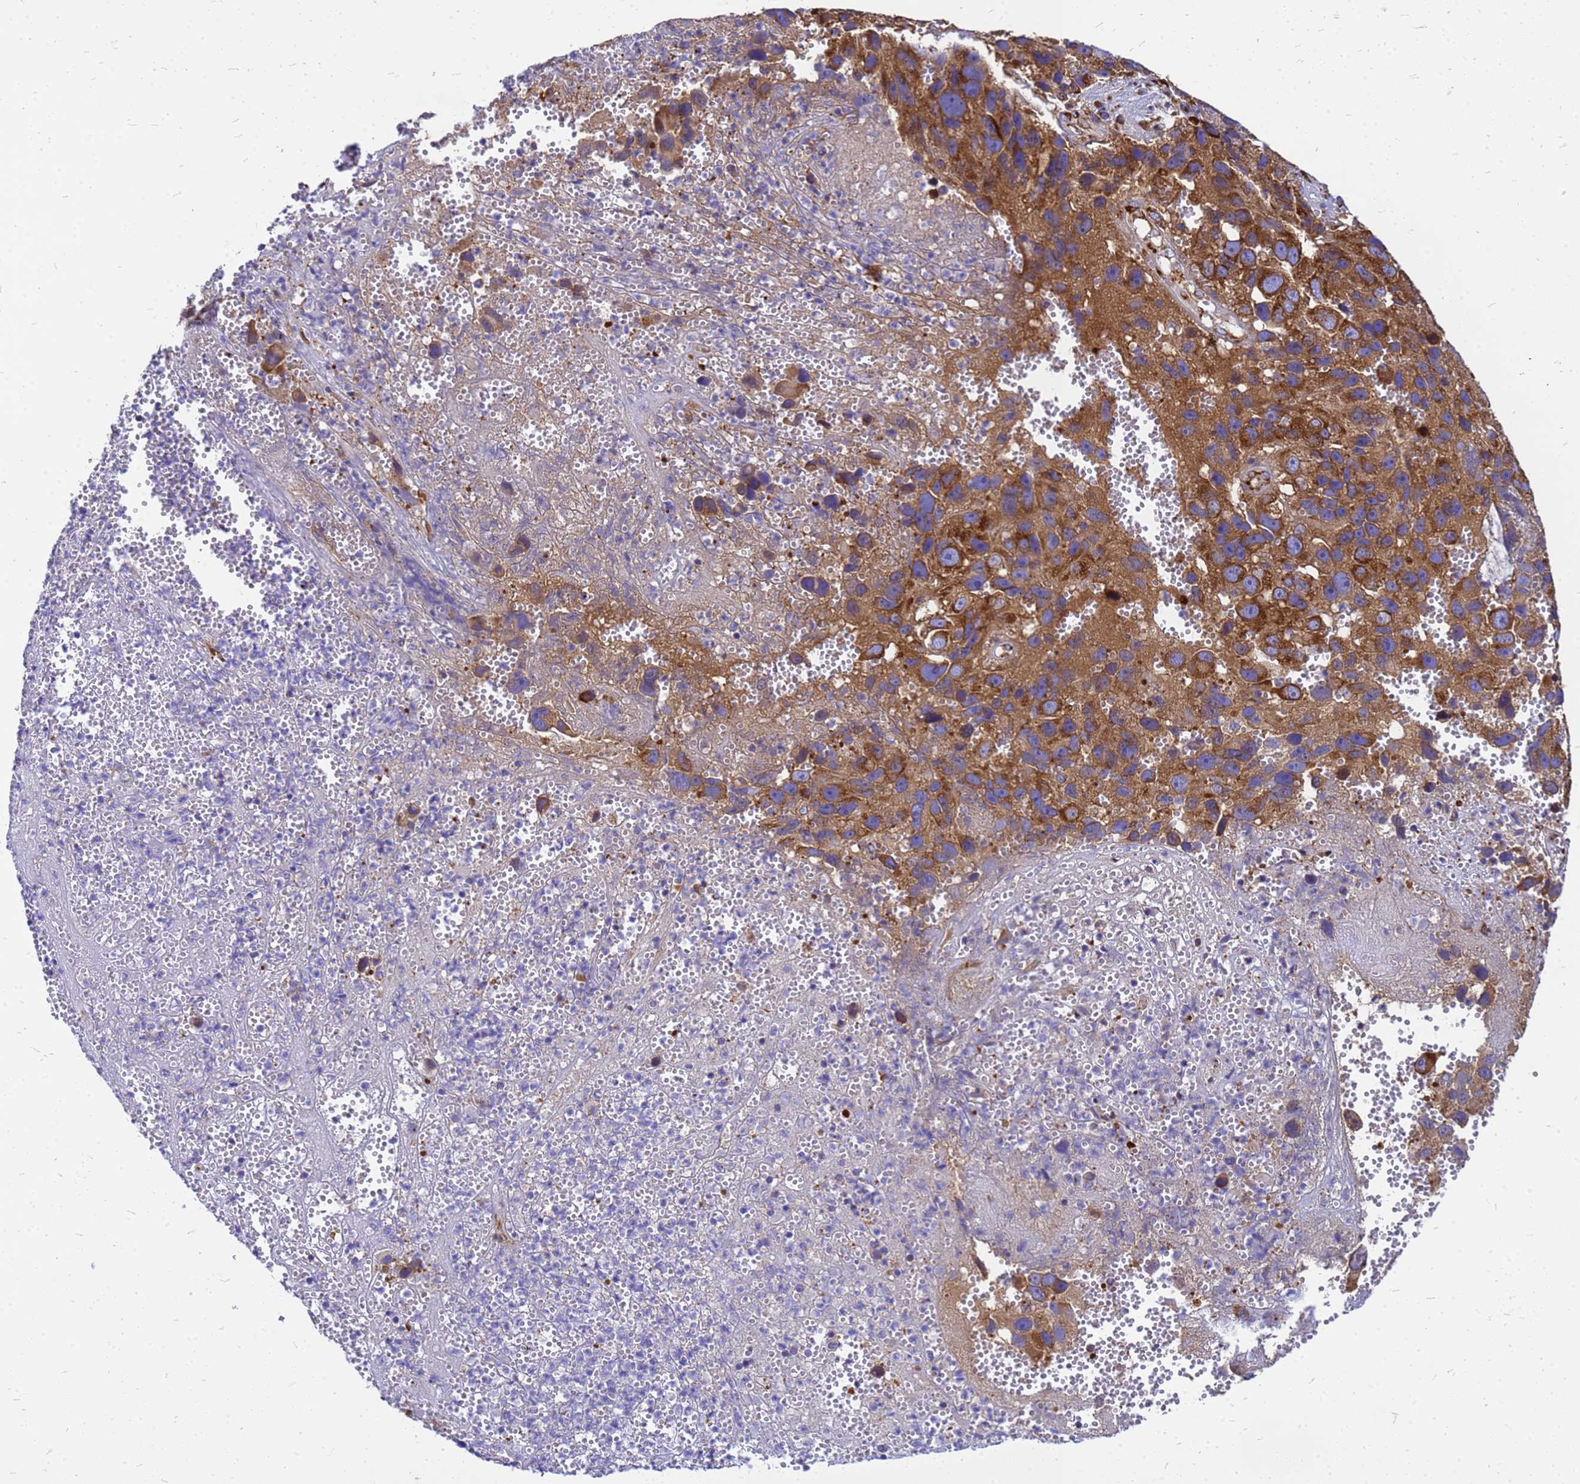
{"staining": {"intensity": "strong", "quantity": ">75%", "location": "cytoplasmic/membranous"}, "tissue": "melanoma", "cell_type": "Tumor cells", "image_type": "cancer", "snomed": [{"axis": "morphology", "description": "Malignant melanoma, NOS"}, {"axis": "topography", "description": "Skin"}], "caption": "Immunohistochemical staining of malignant melanoma shows high levels of strong cytoplasmic/membranous protein expression in approximately >75% of tumor cells. The protein is shown in brown color, while the nuclei are stained blue.", "gene": "EEF1D", "patient": {"sex": "male", "age": 84}}